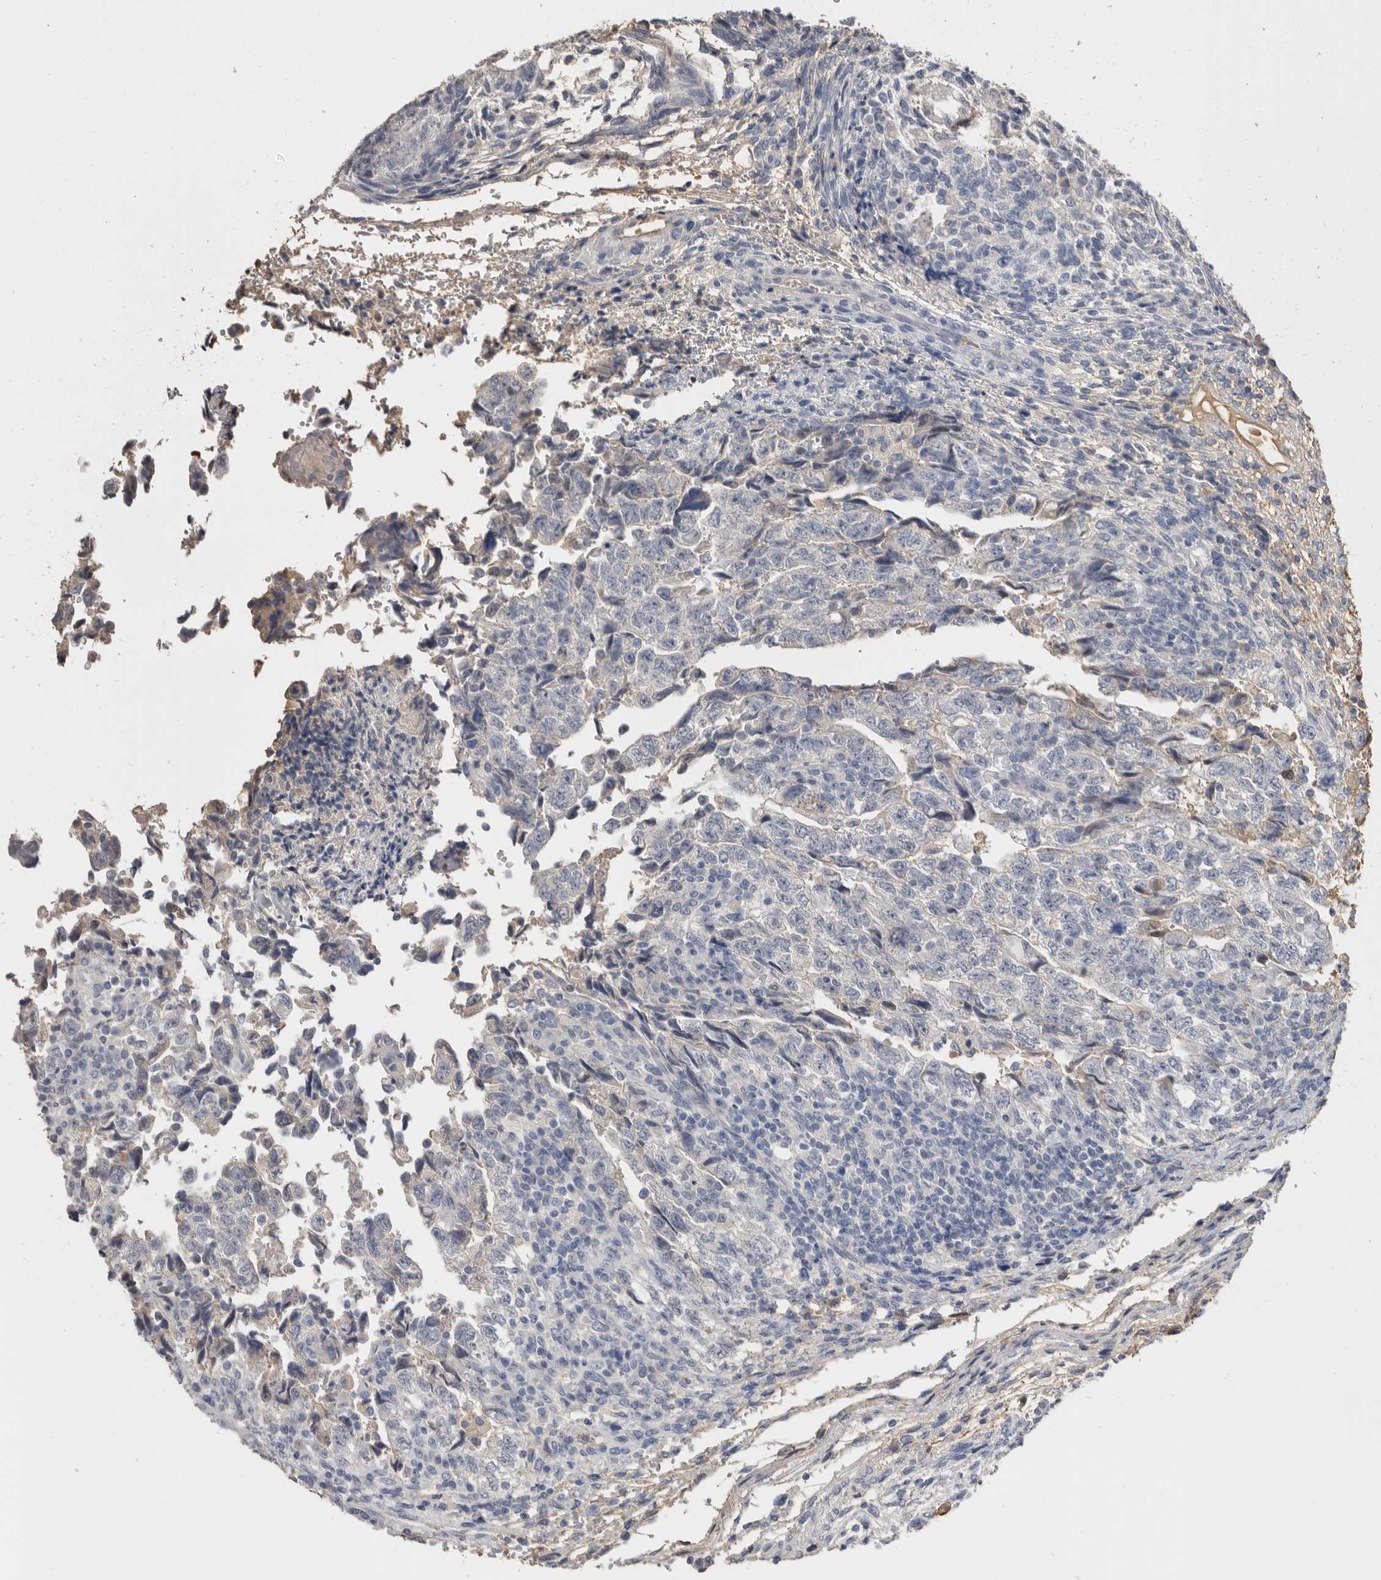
{"staining": {"intensity": "negative", "quantity": "none", "location": "none"}, "tissue": "testis cancer", "cell_type": "Tumor cells", "image_type": "cancer", "snomed": [{"axis": "morphology", "description": "Normal tissue, NOS"}, {"axis": "morphology", "description": "Carcinoma, Embryonal, NOS"}, {"axis": "topography", "description": "Testis"}], "caption": "IHC image of human testis cancer (embryonal carcinoma) stained for a protein (brown), which shows no expression in tumor cells.", "gene": "APOA2", "patient": {"sex": "male", "age": 36}}